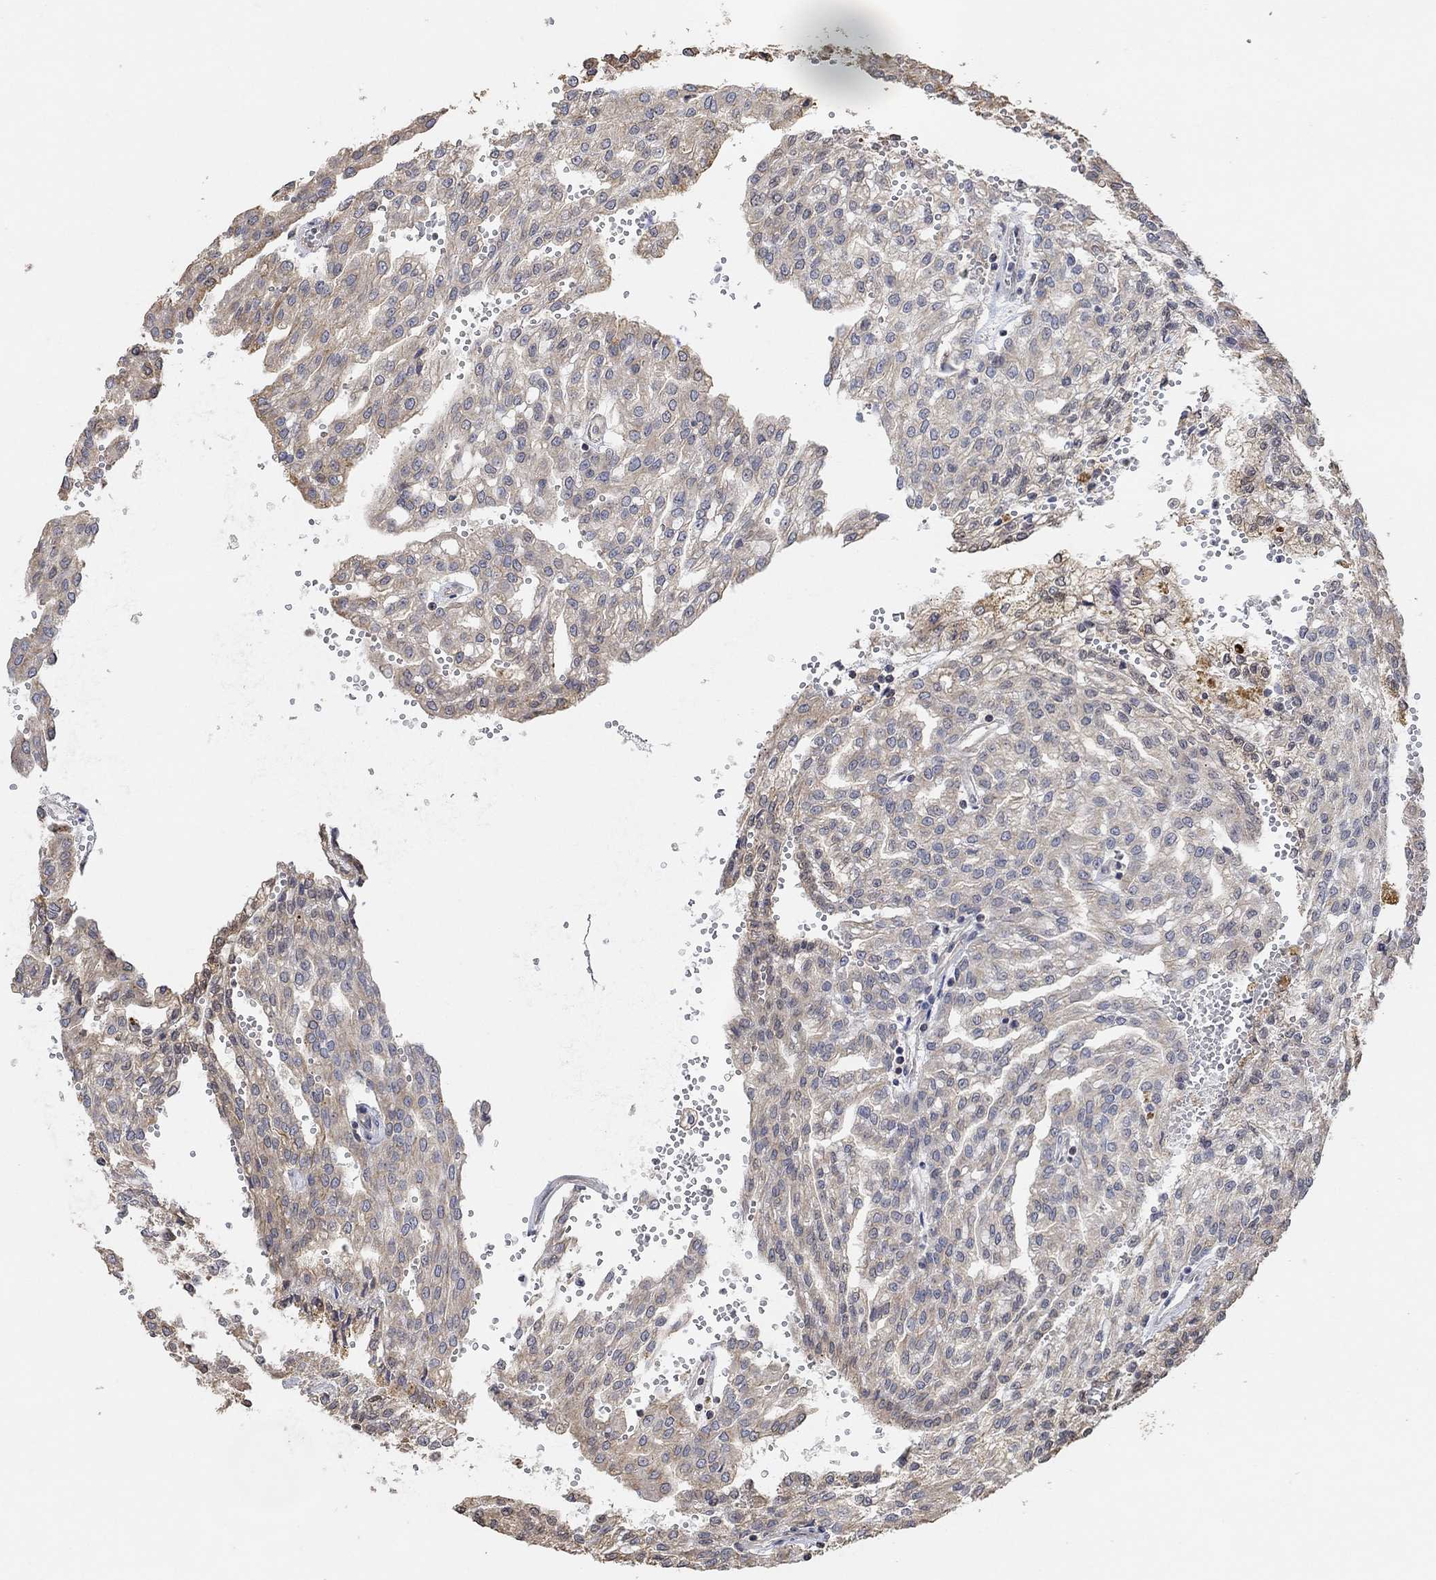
{"staining": {"intensity": "weak", "quantity": "<25%", "location": "cytoplasmic/membranous"}, "tissue": "renal cancer", "cell_type": "Tumor cells", "image_type": "cancer", "snomed": [{"axis": "morphology", "description": "Adenocarcinoma, NOS"}, {"axis": "topography", "description": "Kidney"}], "caption": "DAB (3,3'-diaminobenzidine) immunohistochemical staining of human adenocarcinoma (renal) exhibits no significant staining in tumor cells.", "gene": "UNC5B", "patient": {"sex": "male", "age": 63}}